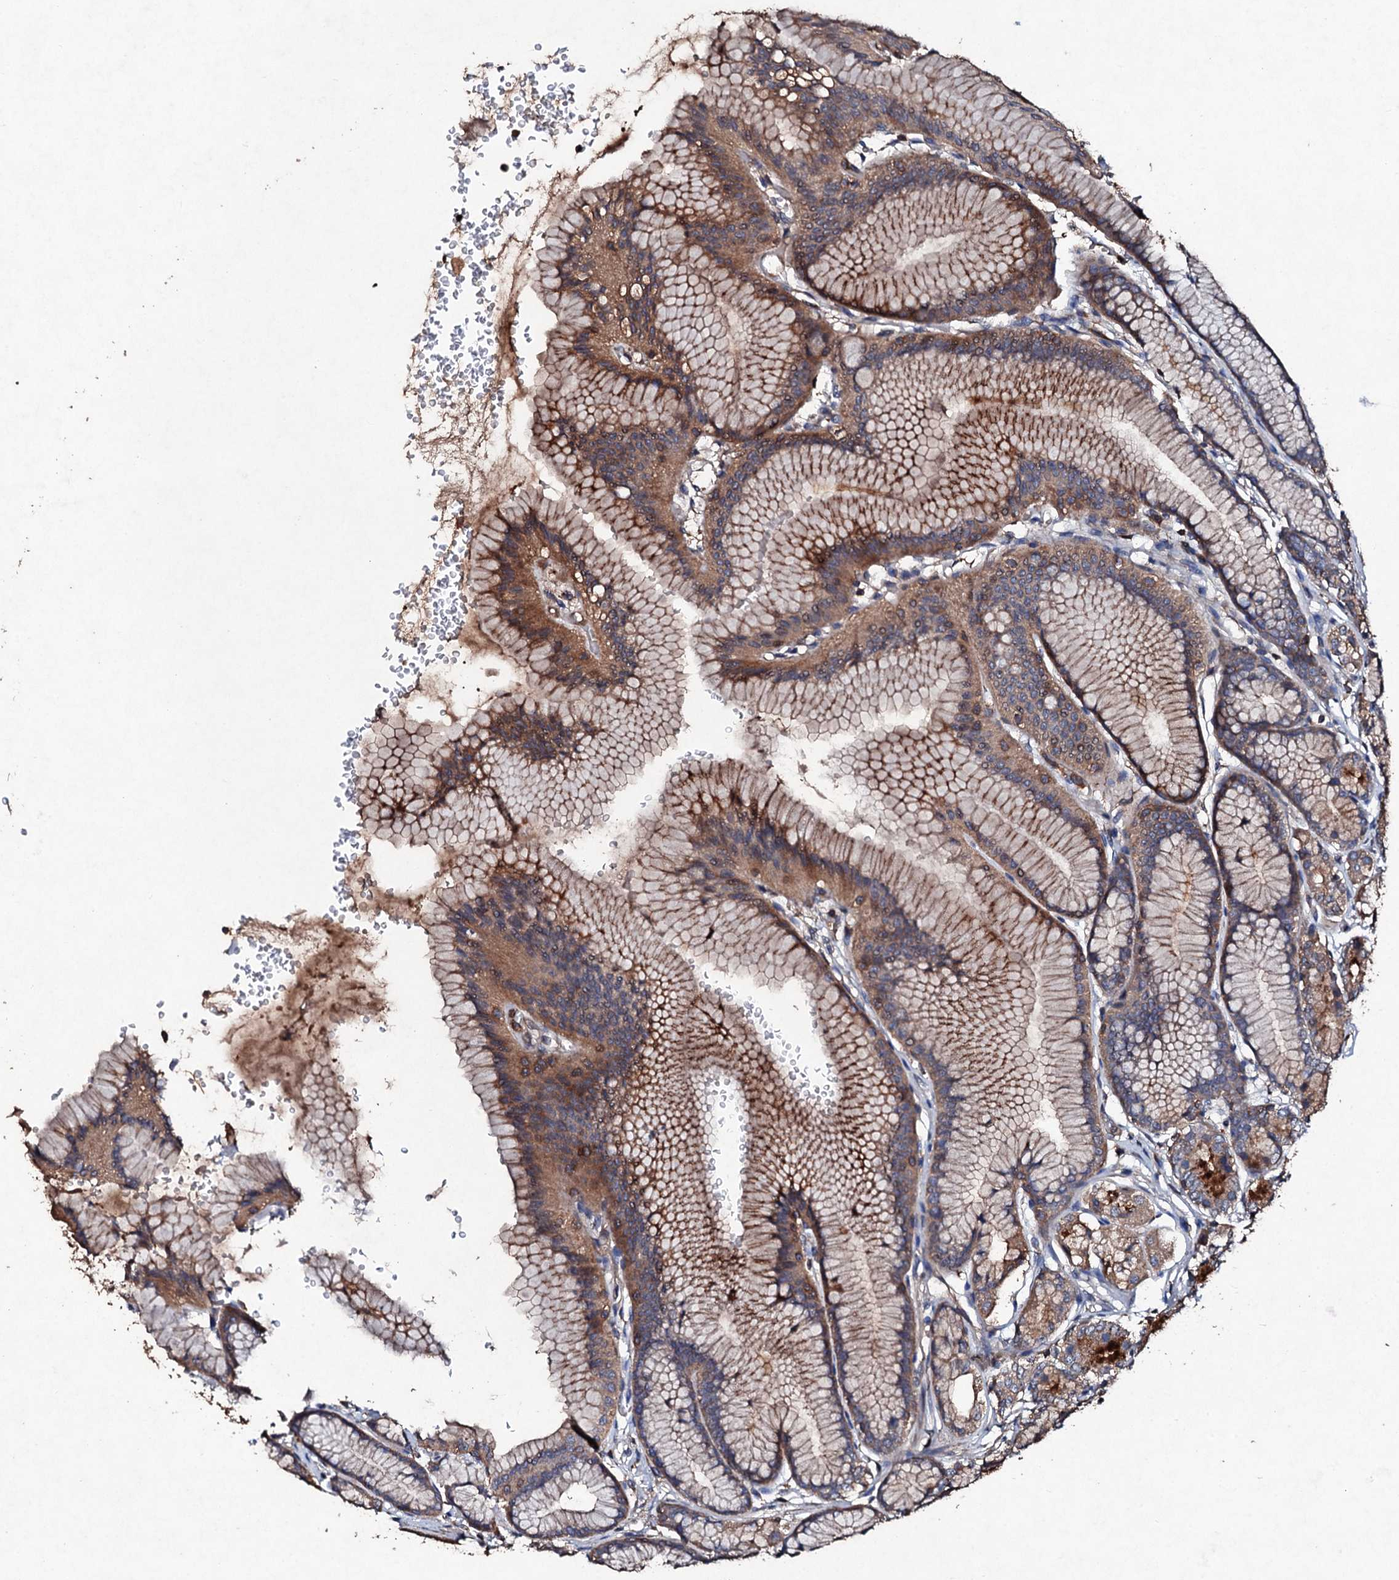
{"staining": {"intensity": "strong", "quantity": ">75%", "location": "cytoplasmic/membranous"}, "tissue": "stomach", "cell_type": "Glandular cells", "image_type": "normal", "snomed": [{"axis": "morphology", "description": "Normal tissue, NOS"}, {"axis": "morphology", "description": "Adenocarcinoma, NOS"}, {"axis": "morphology", "description": "Adenocarcinoma, High grade"}, {"axis": "topography", "description": "Stomach, upper"}, {"axis": "topography", "description": "Stomach"}], "caption": "Immunohistochemistry histopathology image of unremarkable stomach stained for a protein (brown), which shows high levels of strong cytoplasmic/membranous positivity in about >75% of glandular cells.", "gene": "KERA", "patient": {"sex": "female", "age": 65}}